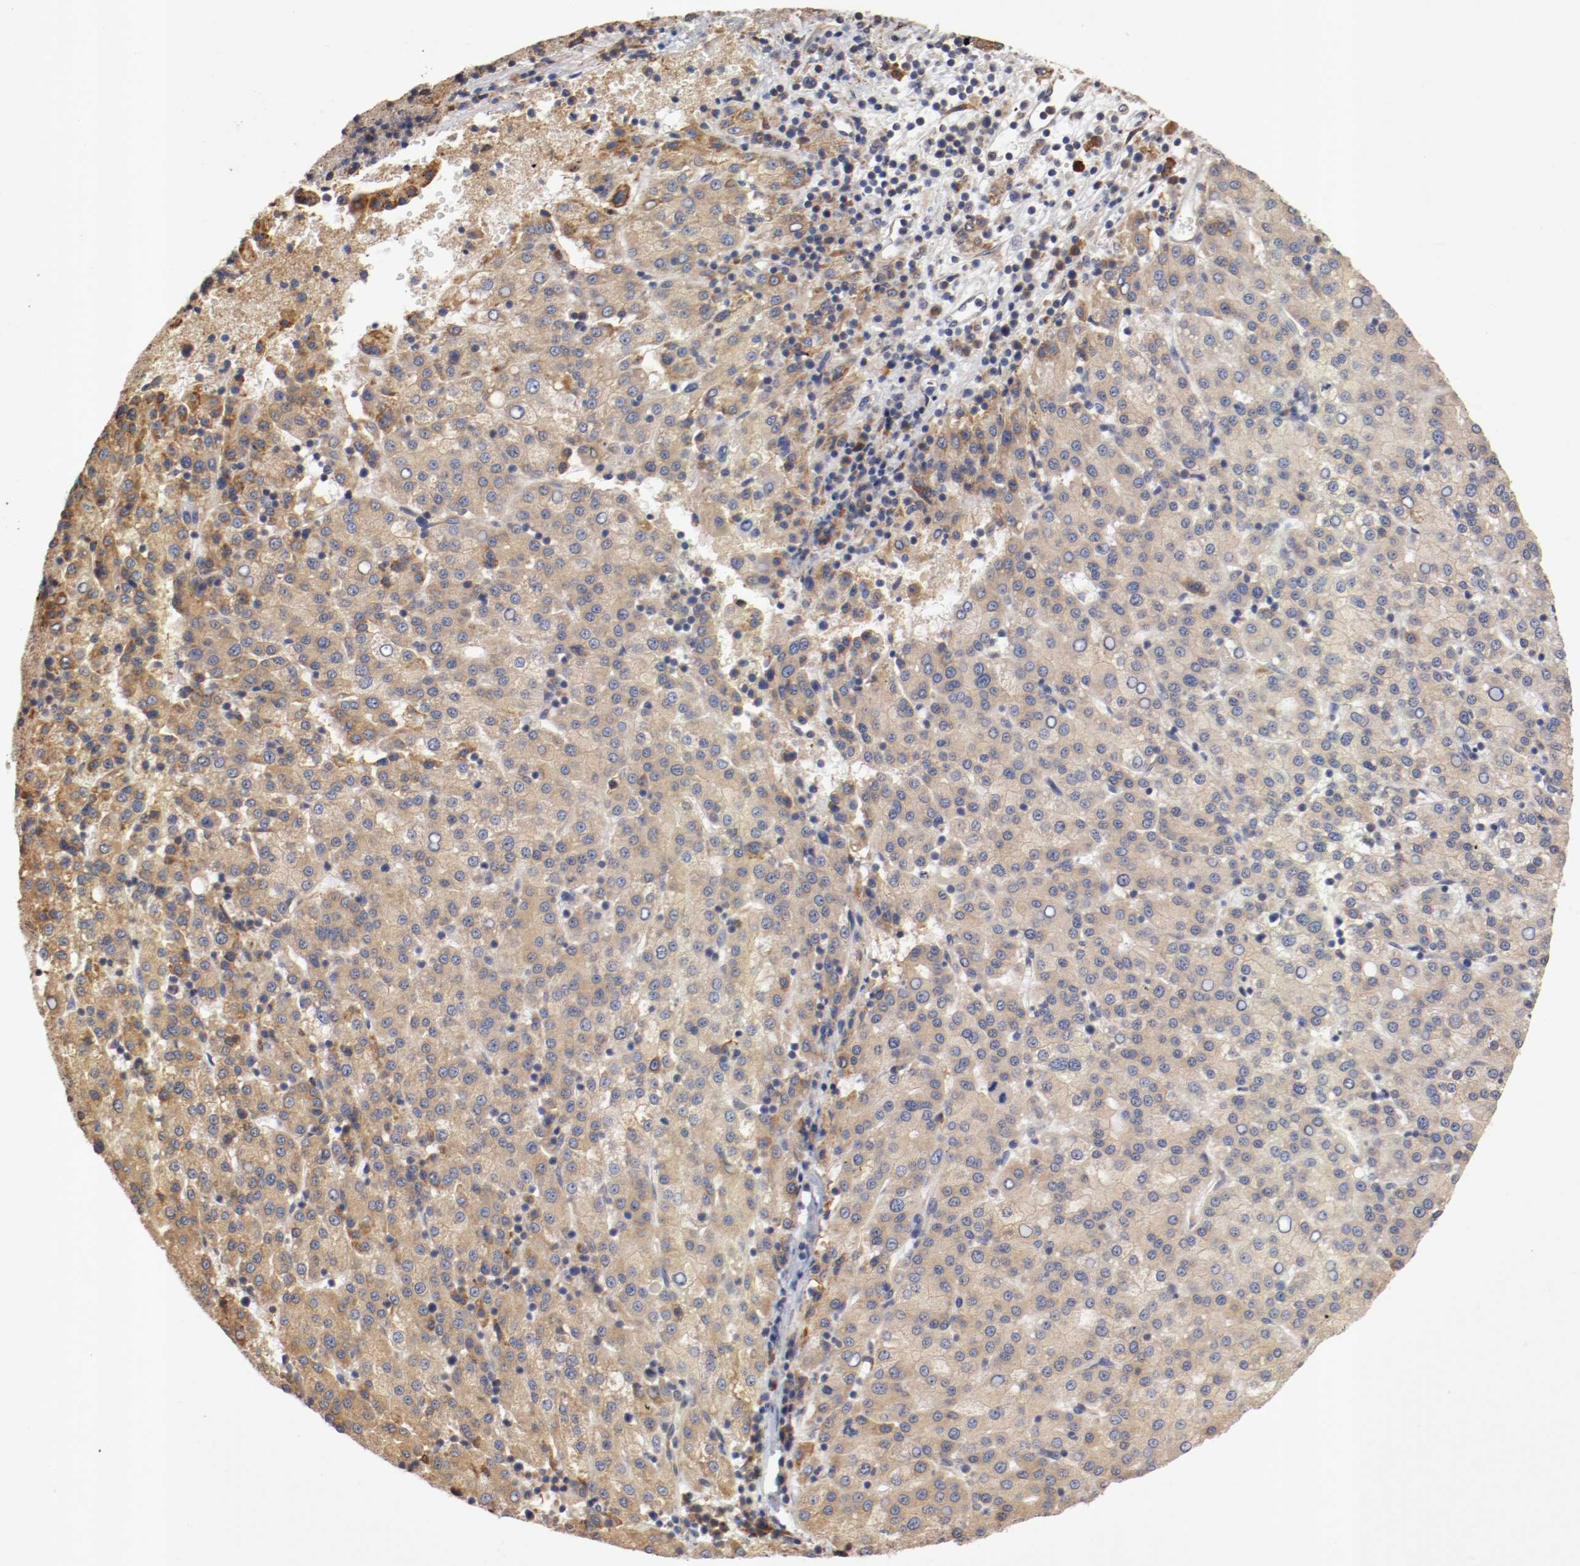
{"staining": {"intensity": "moderate", "quantity": ">75%", "location": "cytoplasmic/membranous"}, "tissue": "liver cancer", "cell_type": "Tumor cells", "image_type": "cancer", "snomed": [{"axis": "morphology", "description": "Carcinoma, Hepatocellular, NOS"}, {"axis": "topography", "description": "Liver"}], "caption": "Immunohistochemistry (IHC) (DAB (3,3'-diaminobenzidine)) staining of hepatocellular carcinoma (liver) shows moderate cytoplasmic/membranous protein expression in about >75% of tumor cells.", "gene": "TNFSF13", "patient": {"sex": "female", "age": 58}}